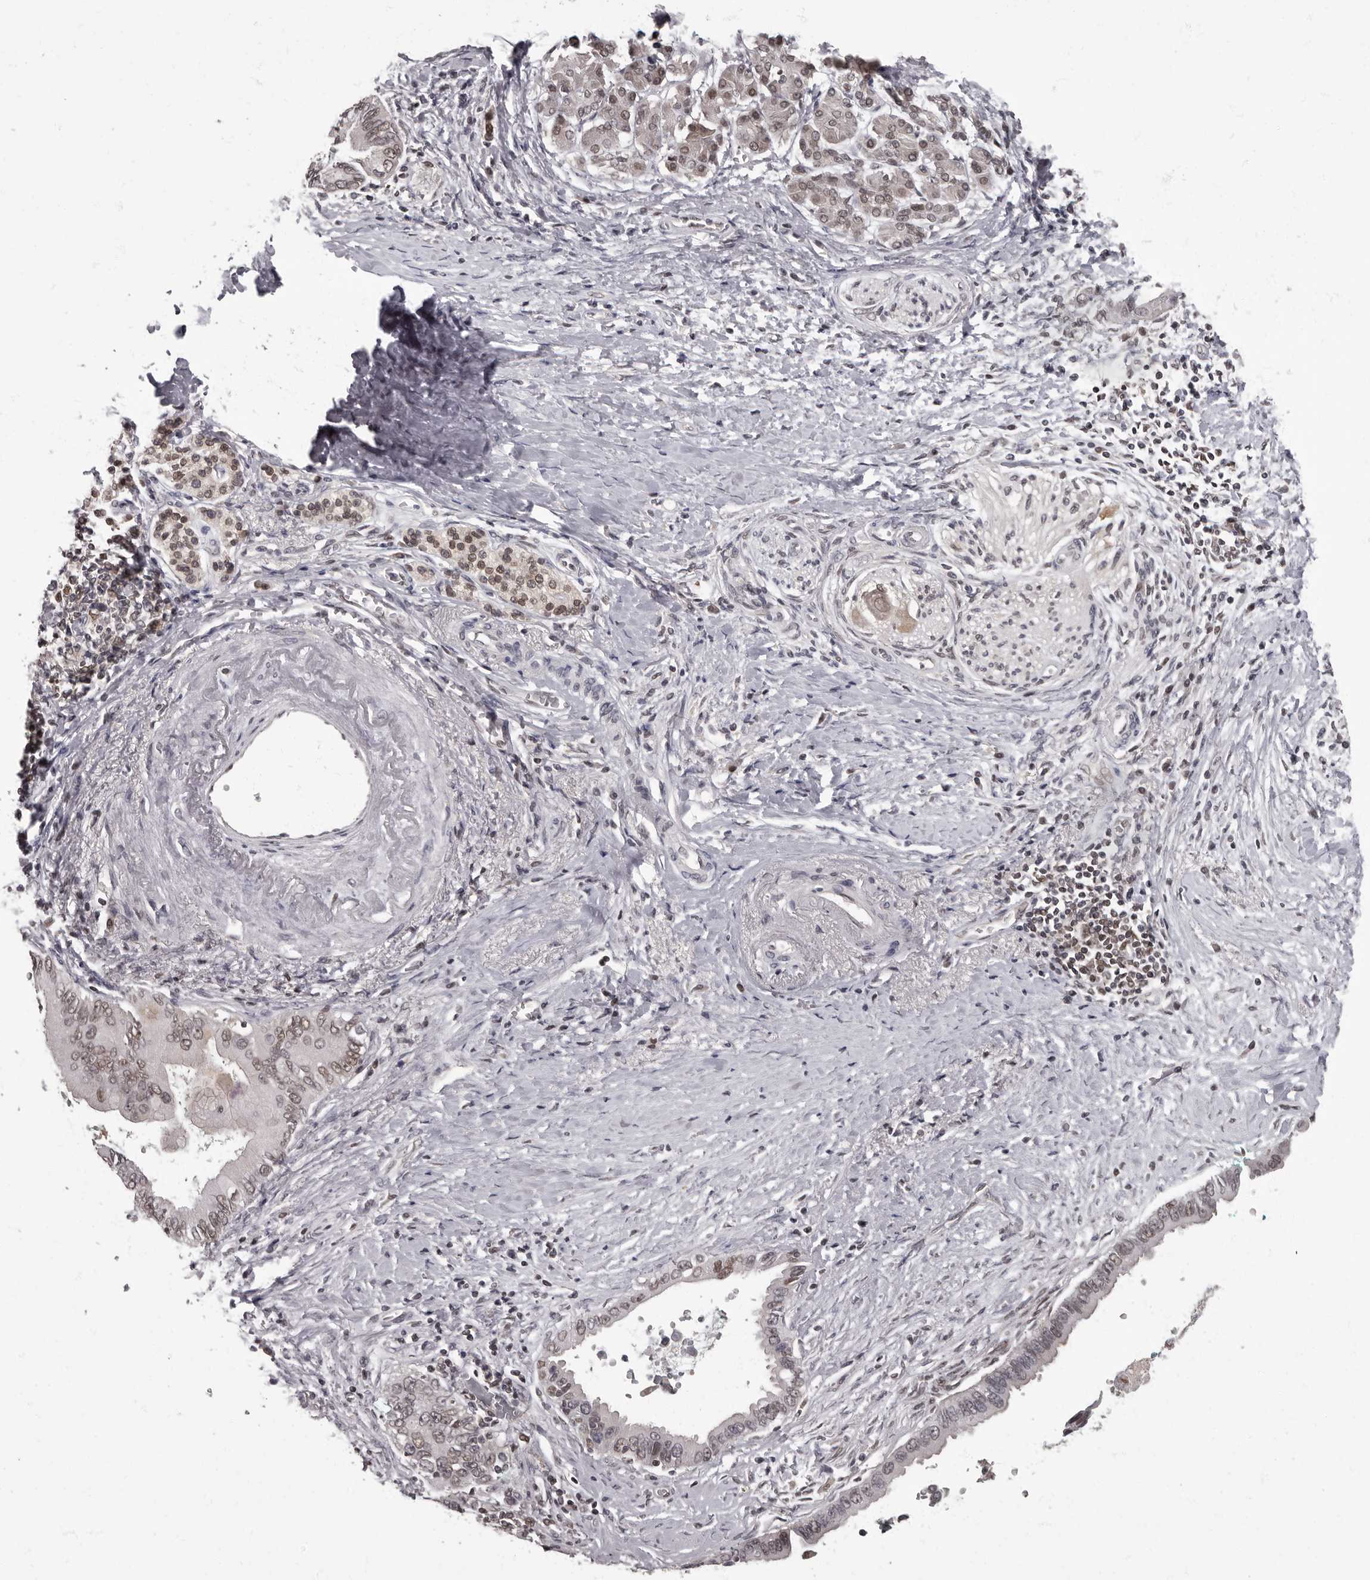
{"staining": {"intensity": "weak", "quantity": ">75%", "location": "nuclear"}, "tissue": "pancreatic cancer", "cell_type": "Tumor cells", "image_type": "cancer", "snomed": [{"axis": "morphology", "description": "Adenocarcinoma, NOS"}, {"axis": "topography", "description": "Pancreas"}], "caption": "Protein staining of pancreatic cancer (adenocarcinoma) tissue demonstrates weak nuclear positivity in approximately >75% of tumor cells. The staining was performed using DAB (3,3'-diaminobenzidine), with brown indicating positive protein expression. Nuclei are stained blue with hematoxylin.", "gene": "C1orf50", "patient": {"sex": "male", "age": 78}}